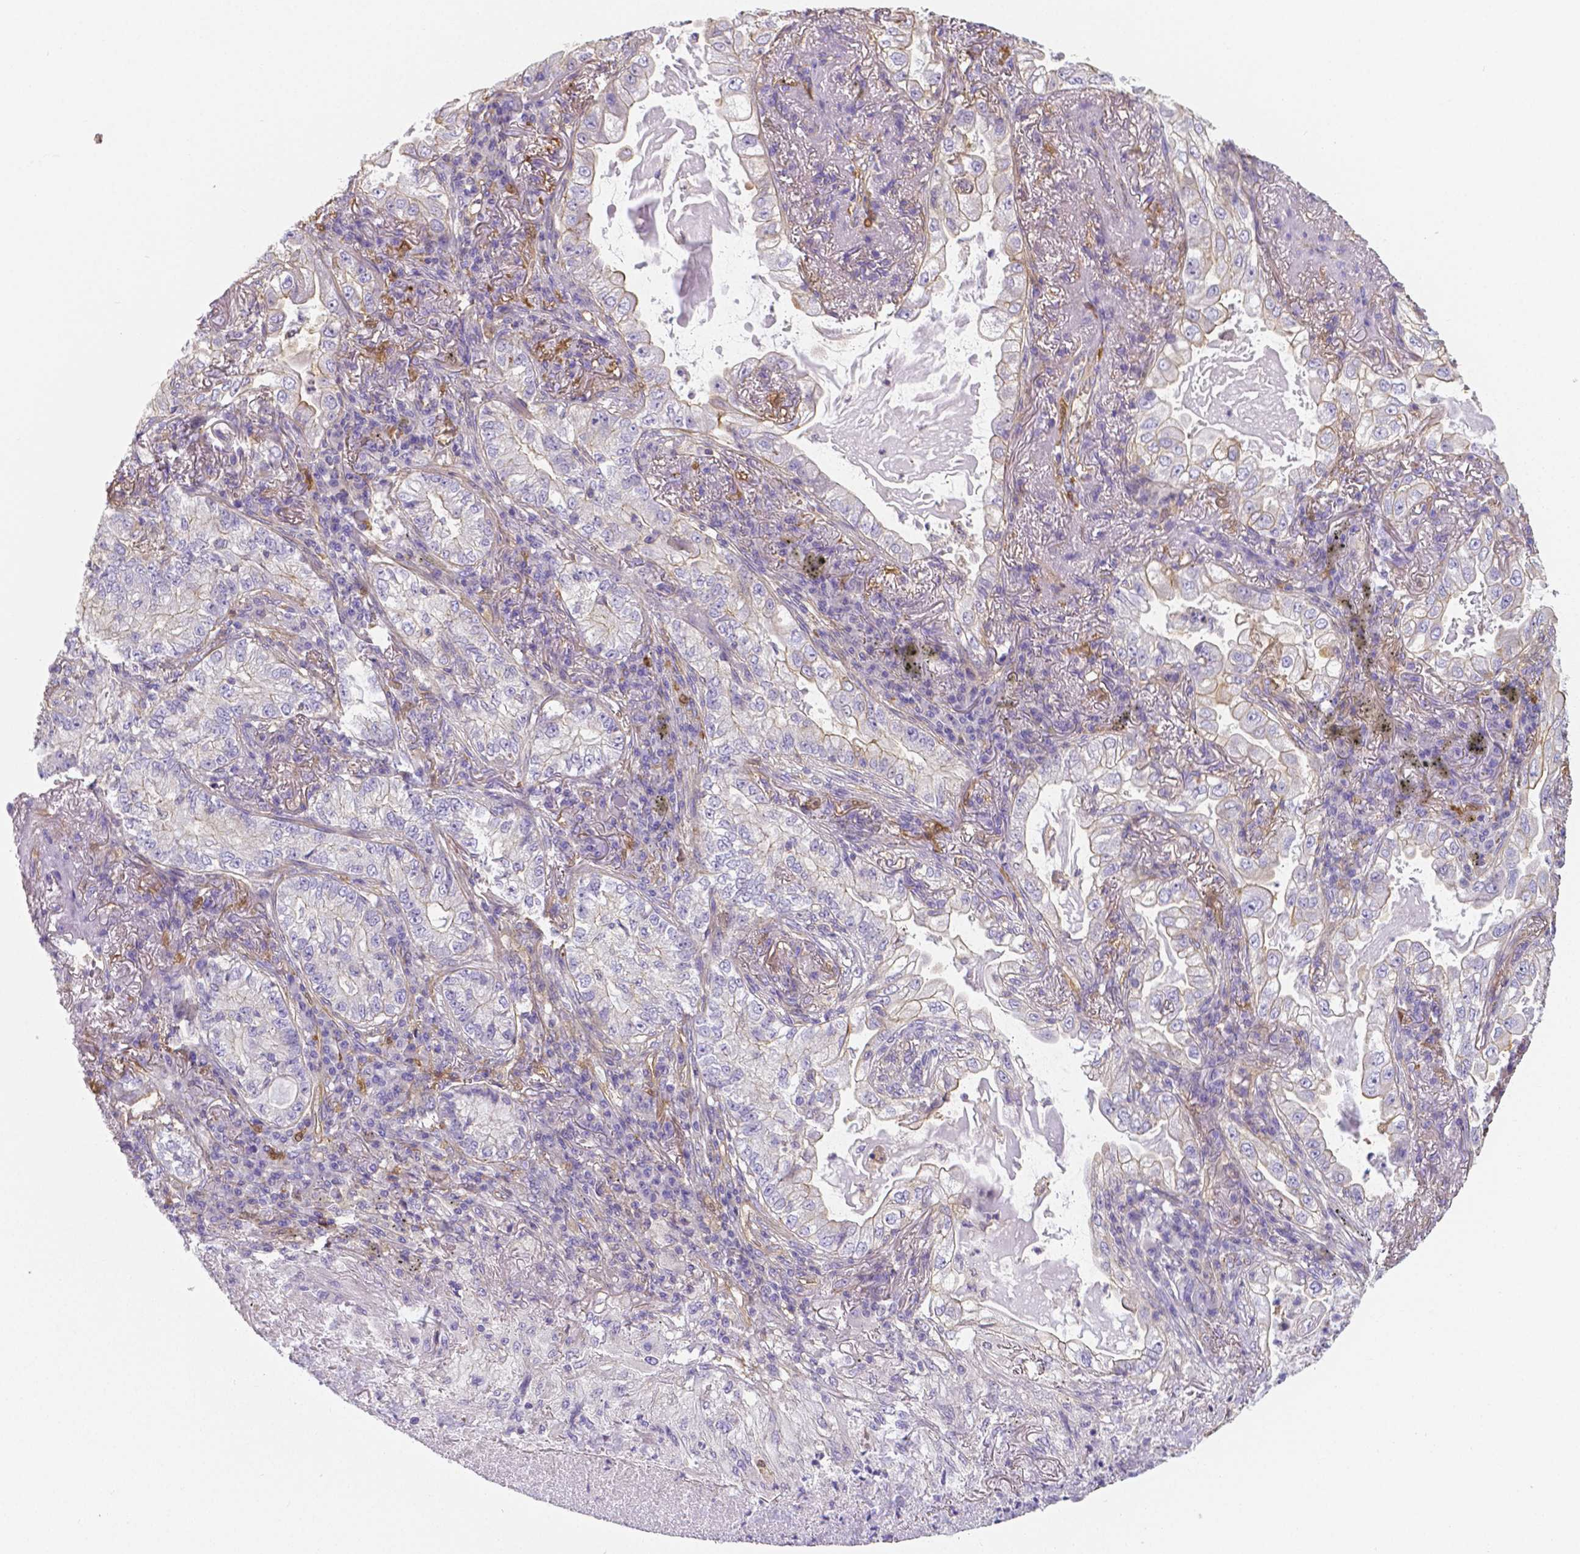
{"staining": {"intensity": "negative", "quantity": "none", "location": "none"}, "tissue": "lung cancer", "cell_type": "Tumor cells", "image_type": "cancer", "snomed": [{"axis": "morphology", "description": "Adenocarcinoma, NOS"}, {"axis": "topography", "description": "Lung"}], "caption": "This image is of lung adenocarcinoma stained with immunohistochemistry to label a protein in brown with the nuclei are counter-stained blue. There is no staining in tumor cells. Nuclei are stained in blue.", "gene": "CRMP1", "patient": {"sex": "female", "age": 73}}